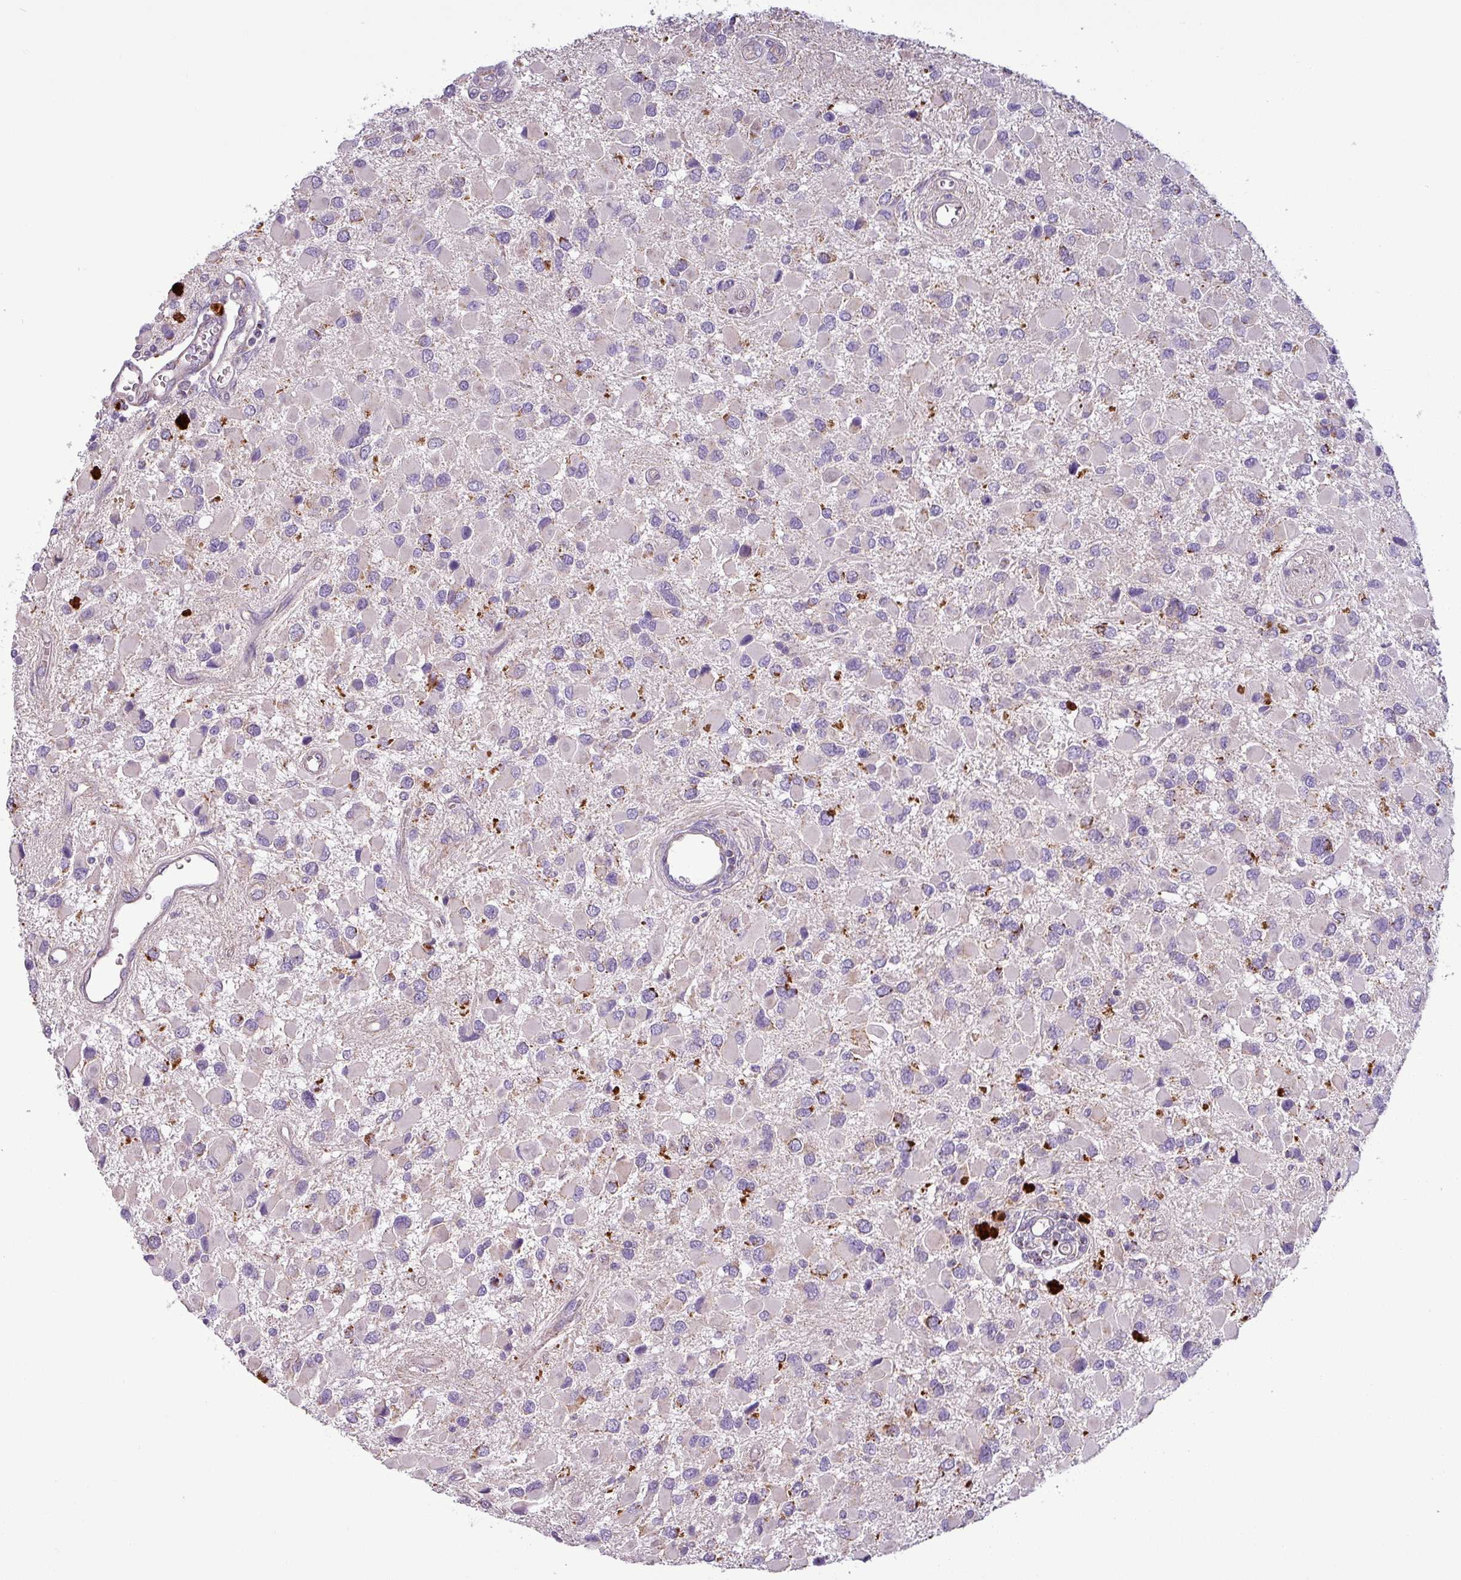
{"staining": {"intensity": "moderate", "quantity": "<25%", "location": "cytoplasmic/membranous"}, "tissue": "glioma", "cell_type": "Tumor cells", "image_type": "cancer", "snomed": [{"axis": "morphology", "description": "Glioma, malignant, High grade"}, {"axis": "topography", "description": "Brain"}], "caption": "Malignant high-grade glioma stained with DAB immunohistochemistry exhibits low levels of moderate cytoplasmic/membranous staining in about <25% of tumor cells. Using DAB (brown) and hematoxylin (blue) stains, captured at high magnification using brightfield microscopy.", "gene": "PNMA6A", "patient": {"sex": "male", "age": 53}}